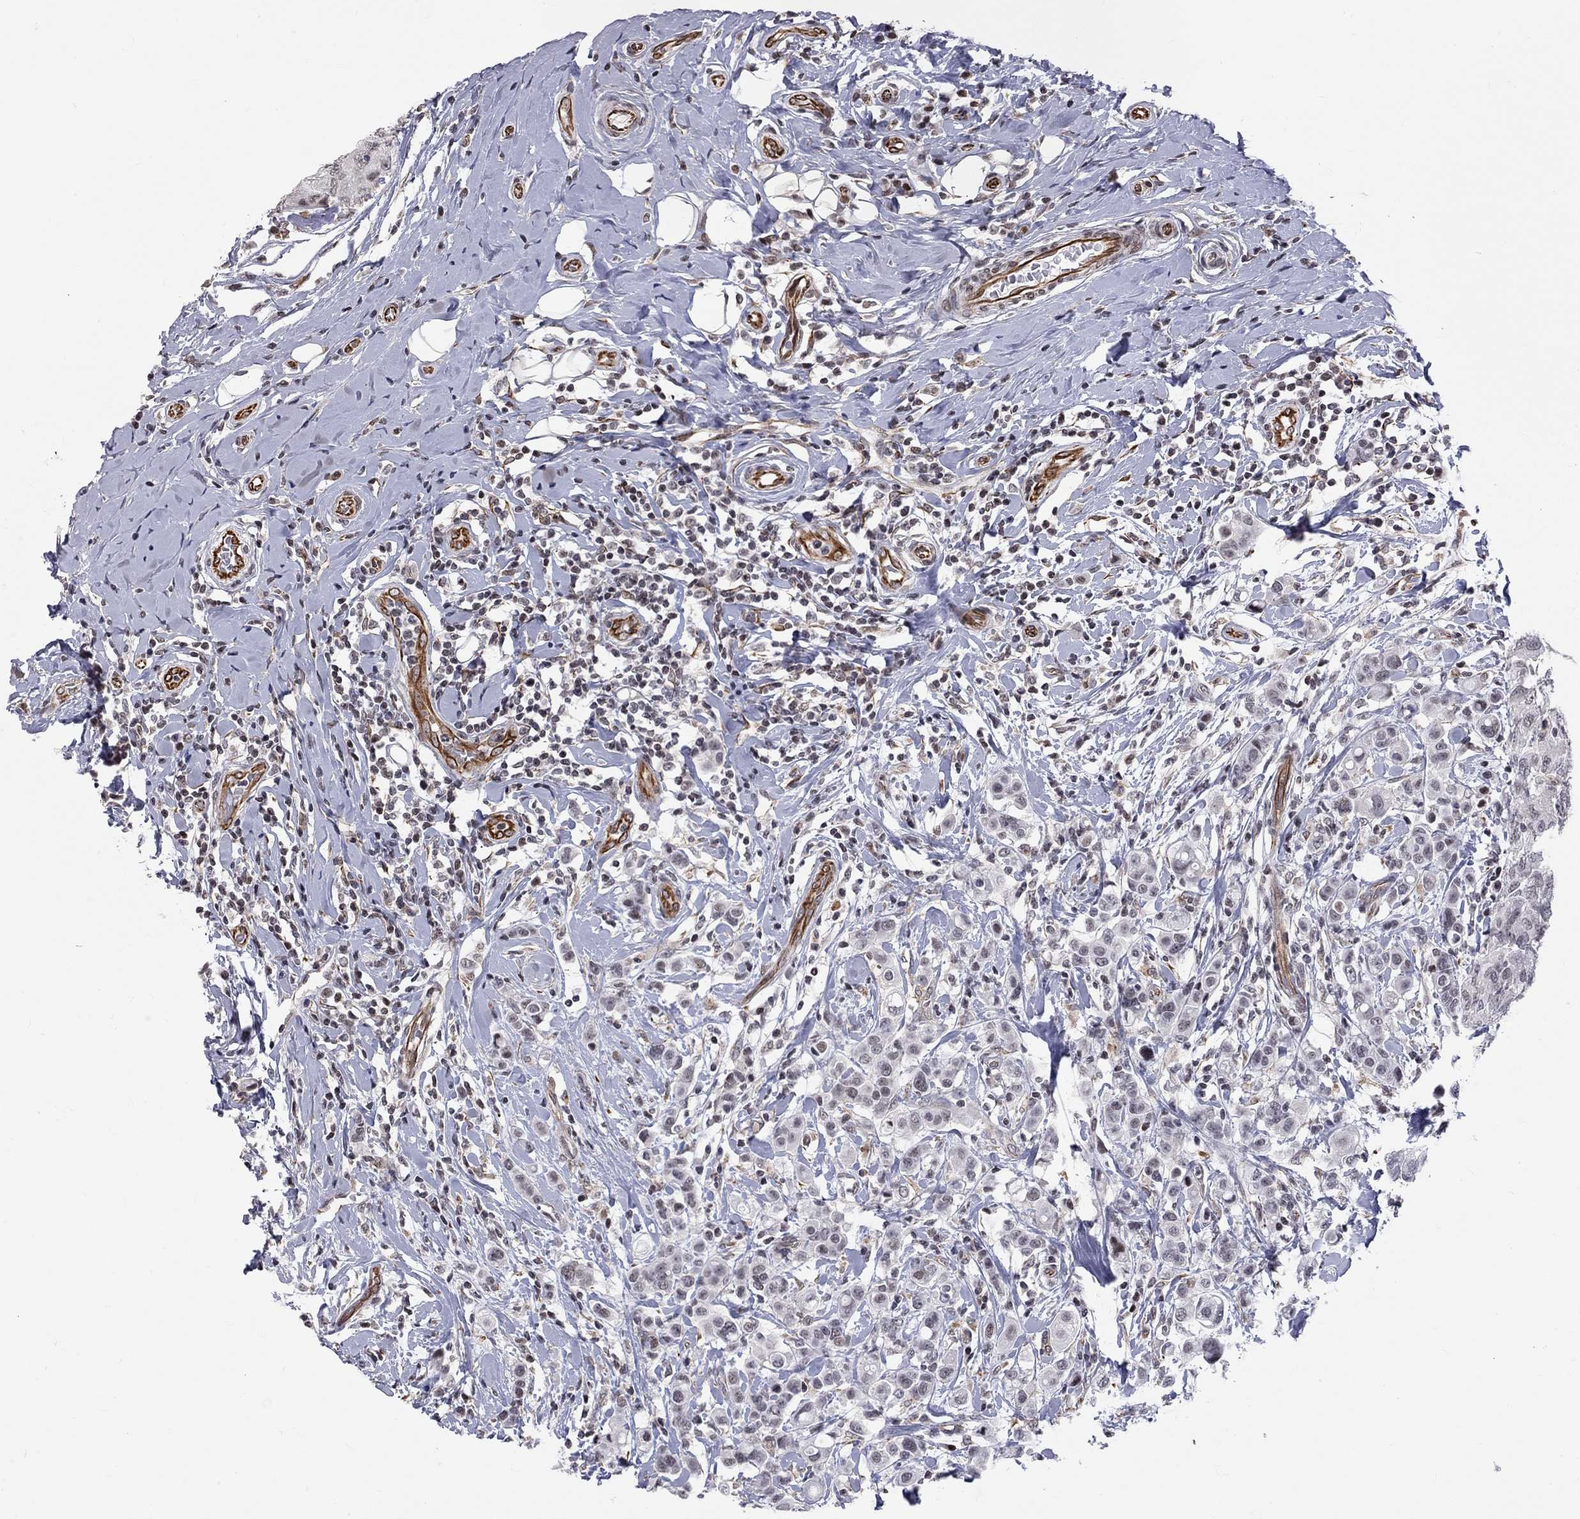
{"staining": {"intensity": "negative", "quantity": "none", "location": "none"}, "tissue": "breast cancer", "cell_type": "Tumor cells", "image_type": "cancer", "snomed": [{"axis": "morphology", "description": "Duct carcinoma"}, {"axis": "topography", "description": "Breast"}], "caption": "High magnification brightfield microscopy of intraductal carcinoma (breast) stained with DAB (brown) and counterstained with hematoxylin (blue): tumor cells show no significant expression.", "gene": "MTNR1B", "patient": {"sex": "female", "age": 27}}